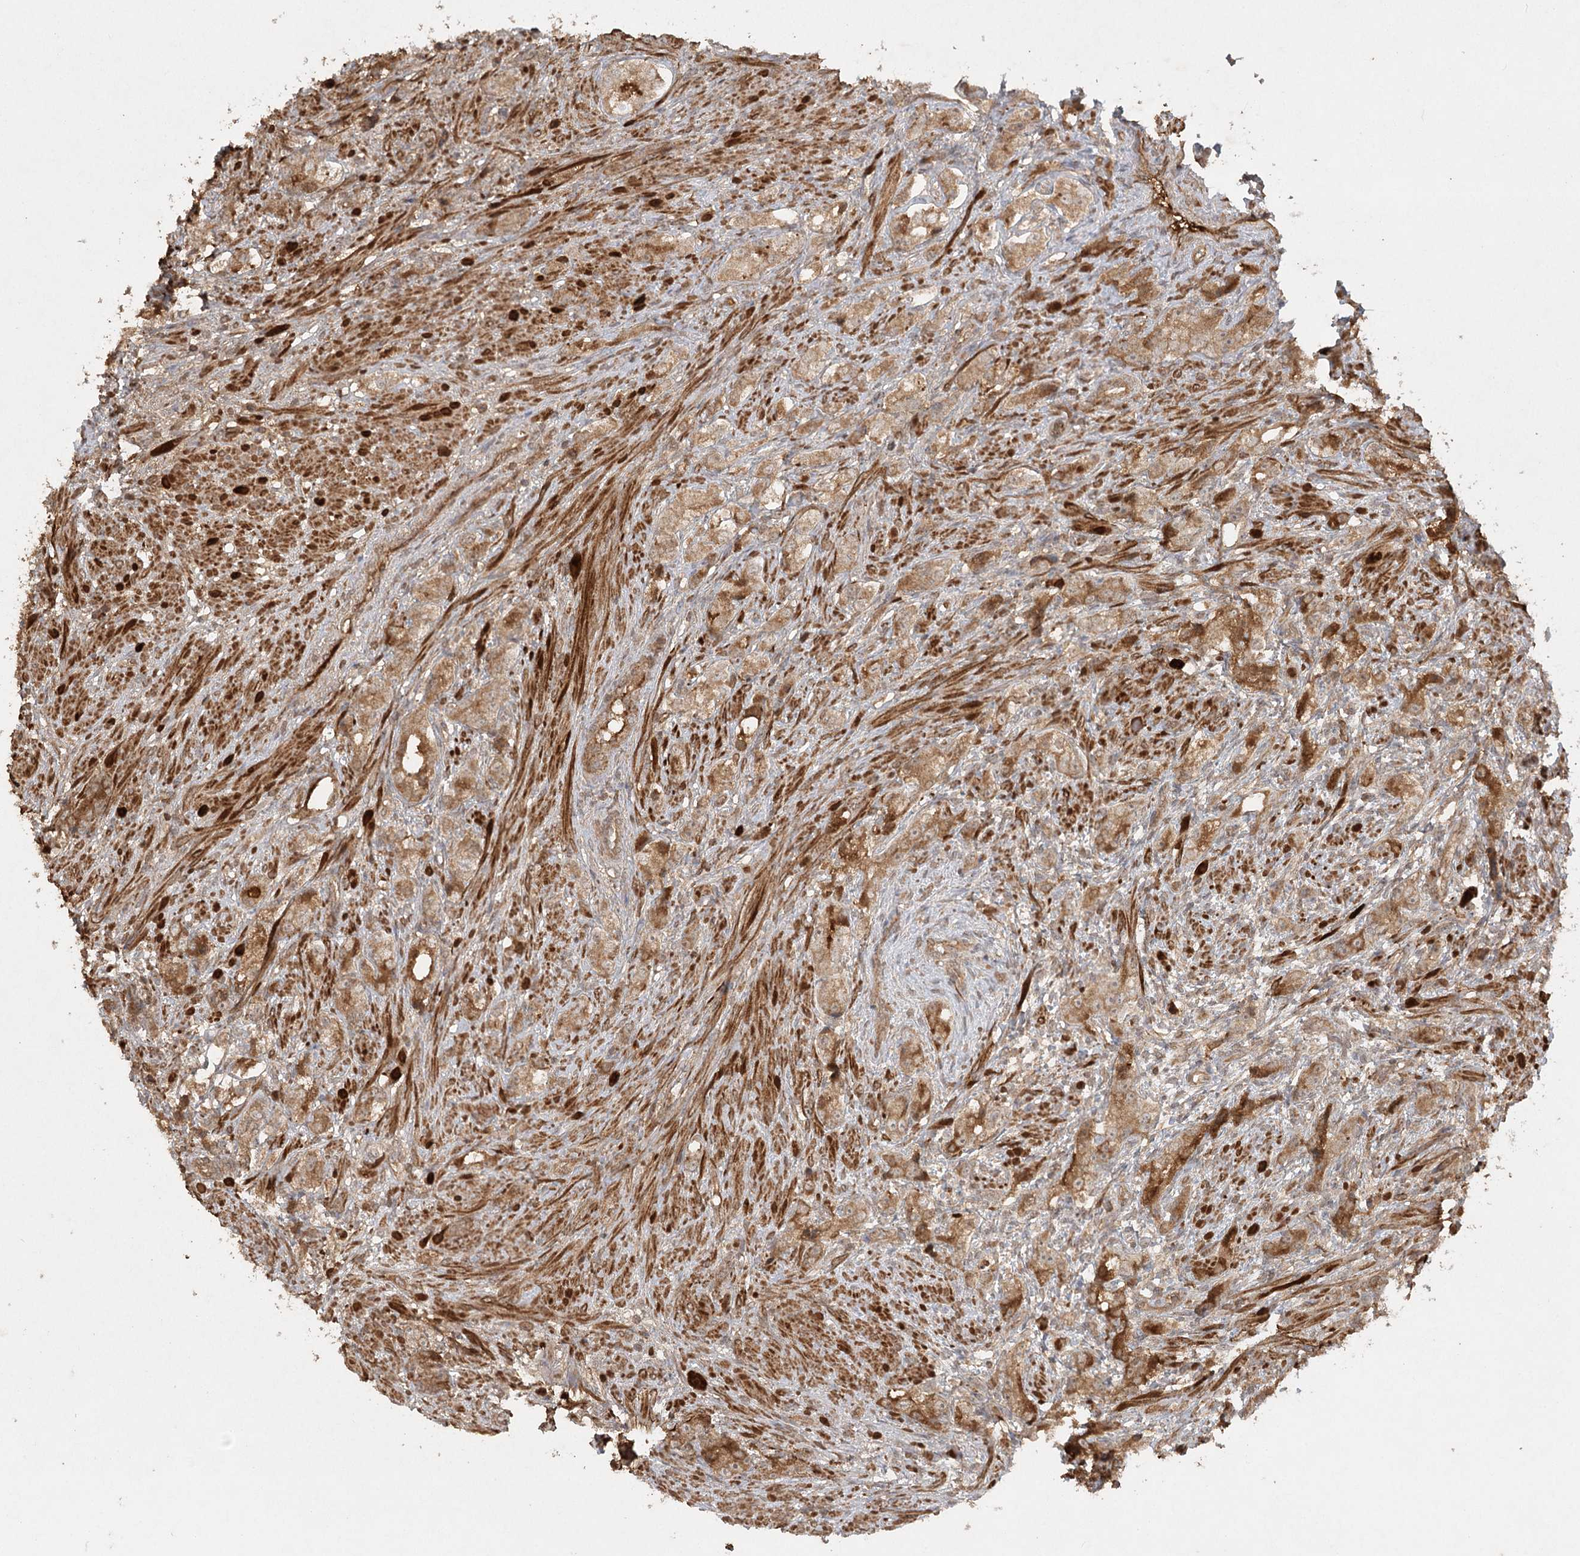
{"staining": {"intensity": "moderate", "quantity": ">75%", "location": "cytoplasmic/membranous"}, "tissue": "prostate cancer", "cell_type": "Tumor cells", "image_type": "cancer", "snomed": [{"axis": "morphology", "description": "Adenocarcinoma, High grade"}, {"axis": "topography", "description": "Prostate"}], "caption": "Immunohistochemical staining of high-grade adenocarcinoma (prostate) displays medium levels of moderate cytoplasmic/membranous positivity in about >75% of tumor cells. Immunohistochemistry stains the protein in brown and the nuclei are stained blue.", "gene": "ARL13A", "patient": {"sex": "male", "age": 63}}